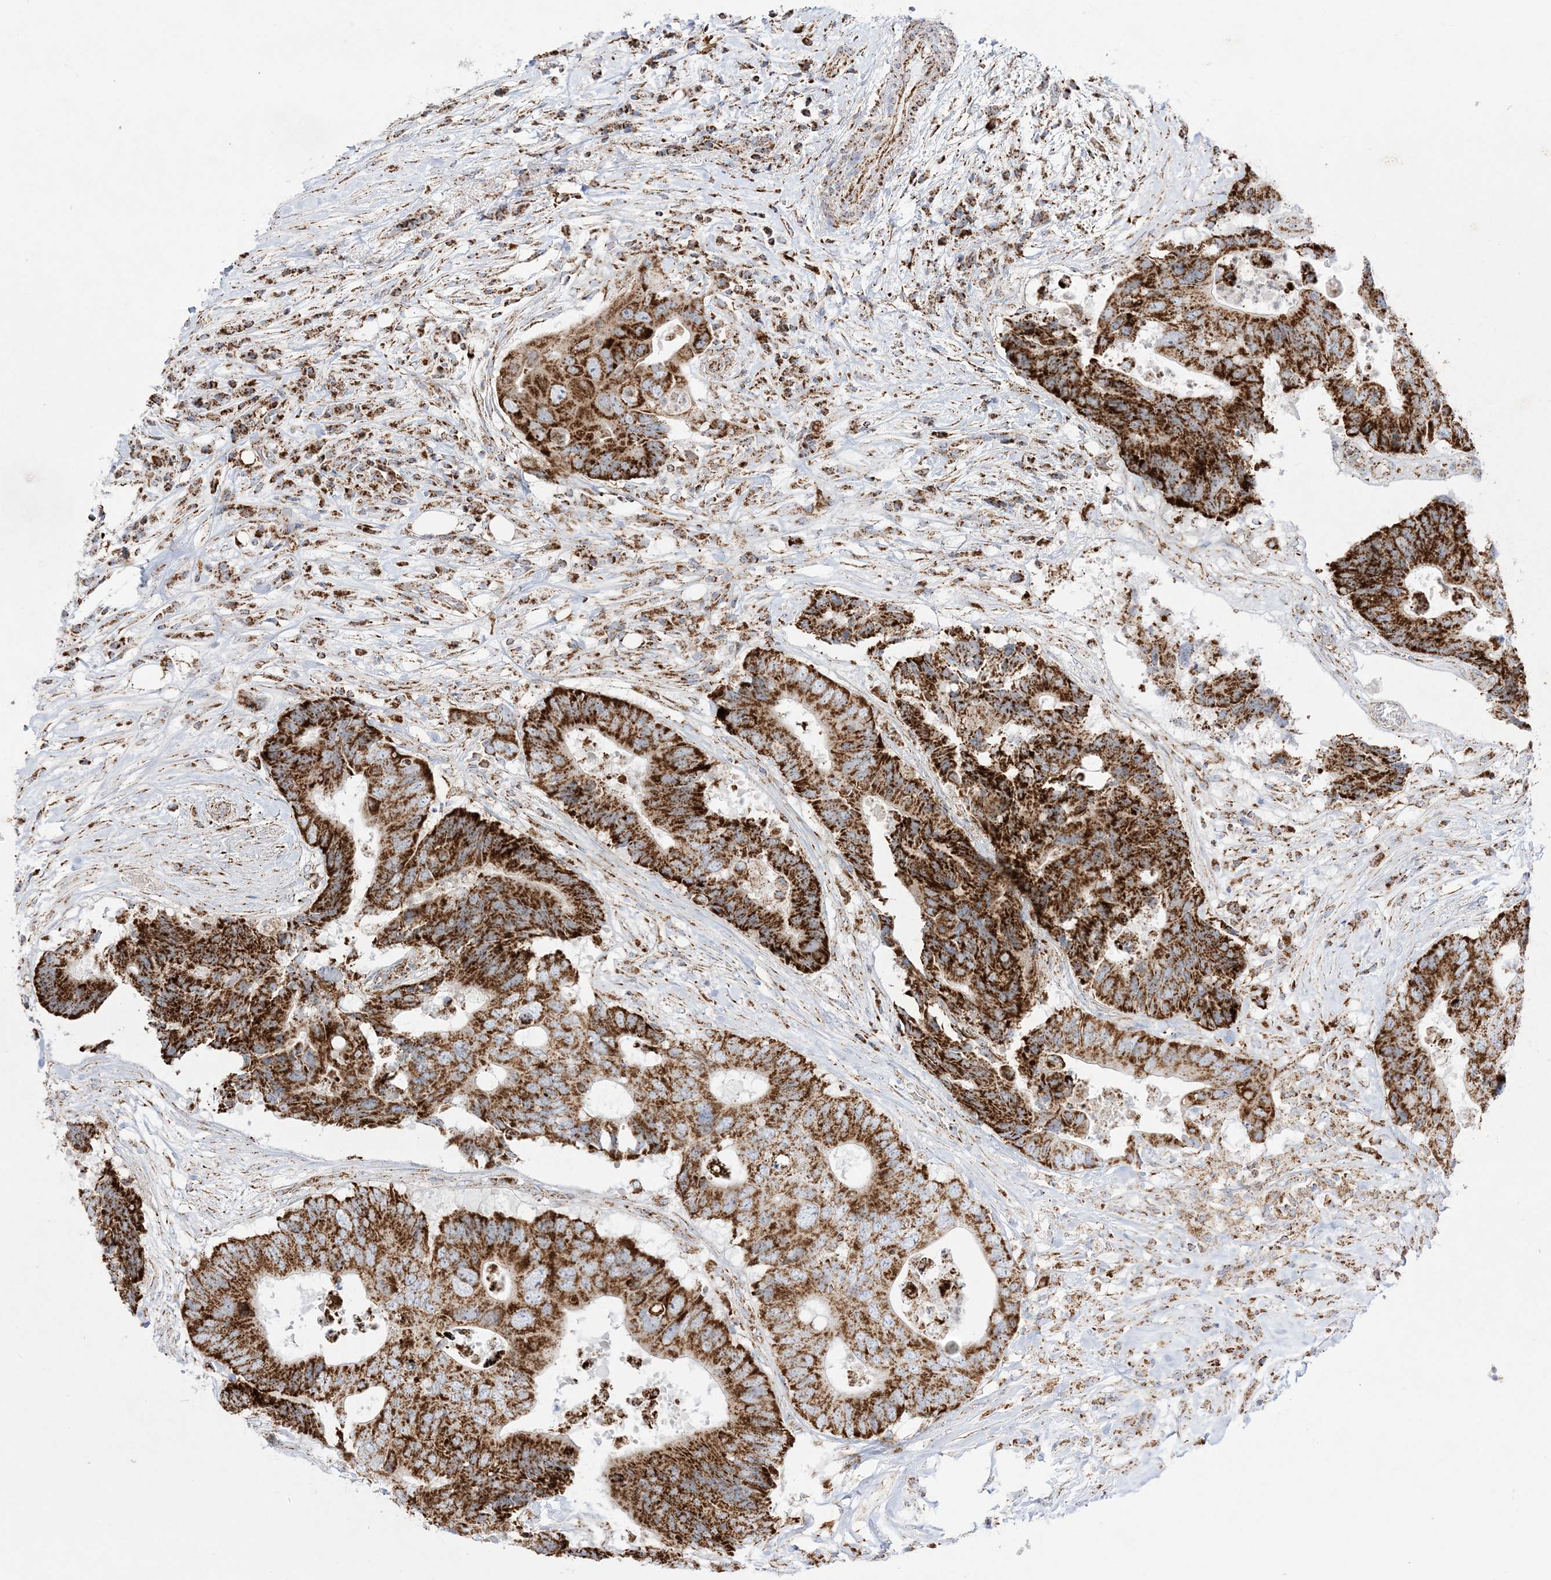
{"staining": {"intensity": "strong", "quantity": ">75%", "location": "cytoplasmic/membranous"}, "tissue": "colorectal cancer", "cell_type": "Tumor cells", "image_type": "cancer", "snomed": [{"axis": "morphology", "description": "Adenocarcinoma, NOS"}, {"axis": "topography", "description": "Colon"}], "caption": "Protein analysis of colorectal cancer (adenocarcinoma) tissue demonstrates strong cytoplasmic/membranous positivity in approximately >75% of tumor cells.", "gene": "MRPS36", "patient": {"sex": "male", "age": 71}}